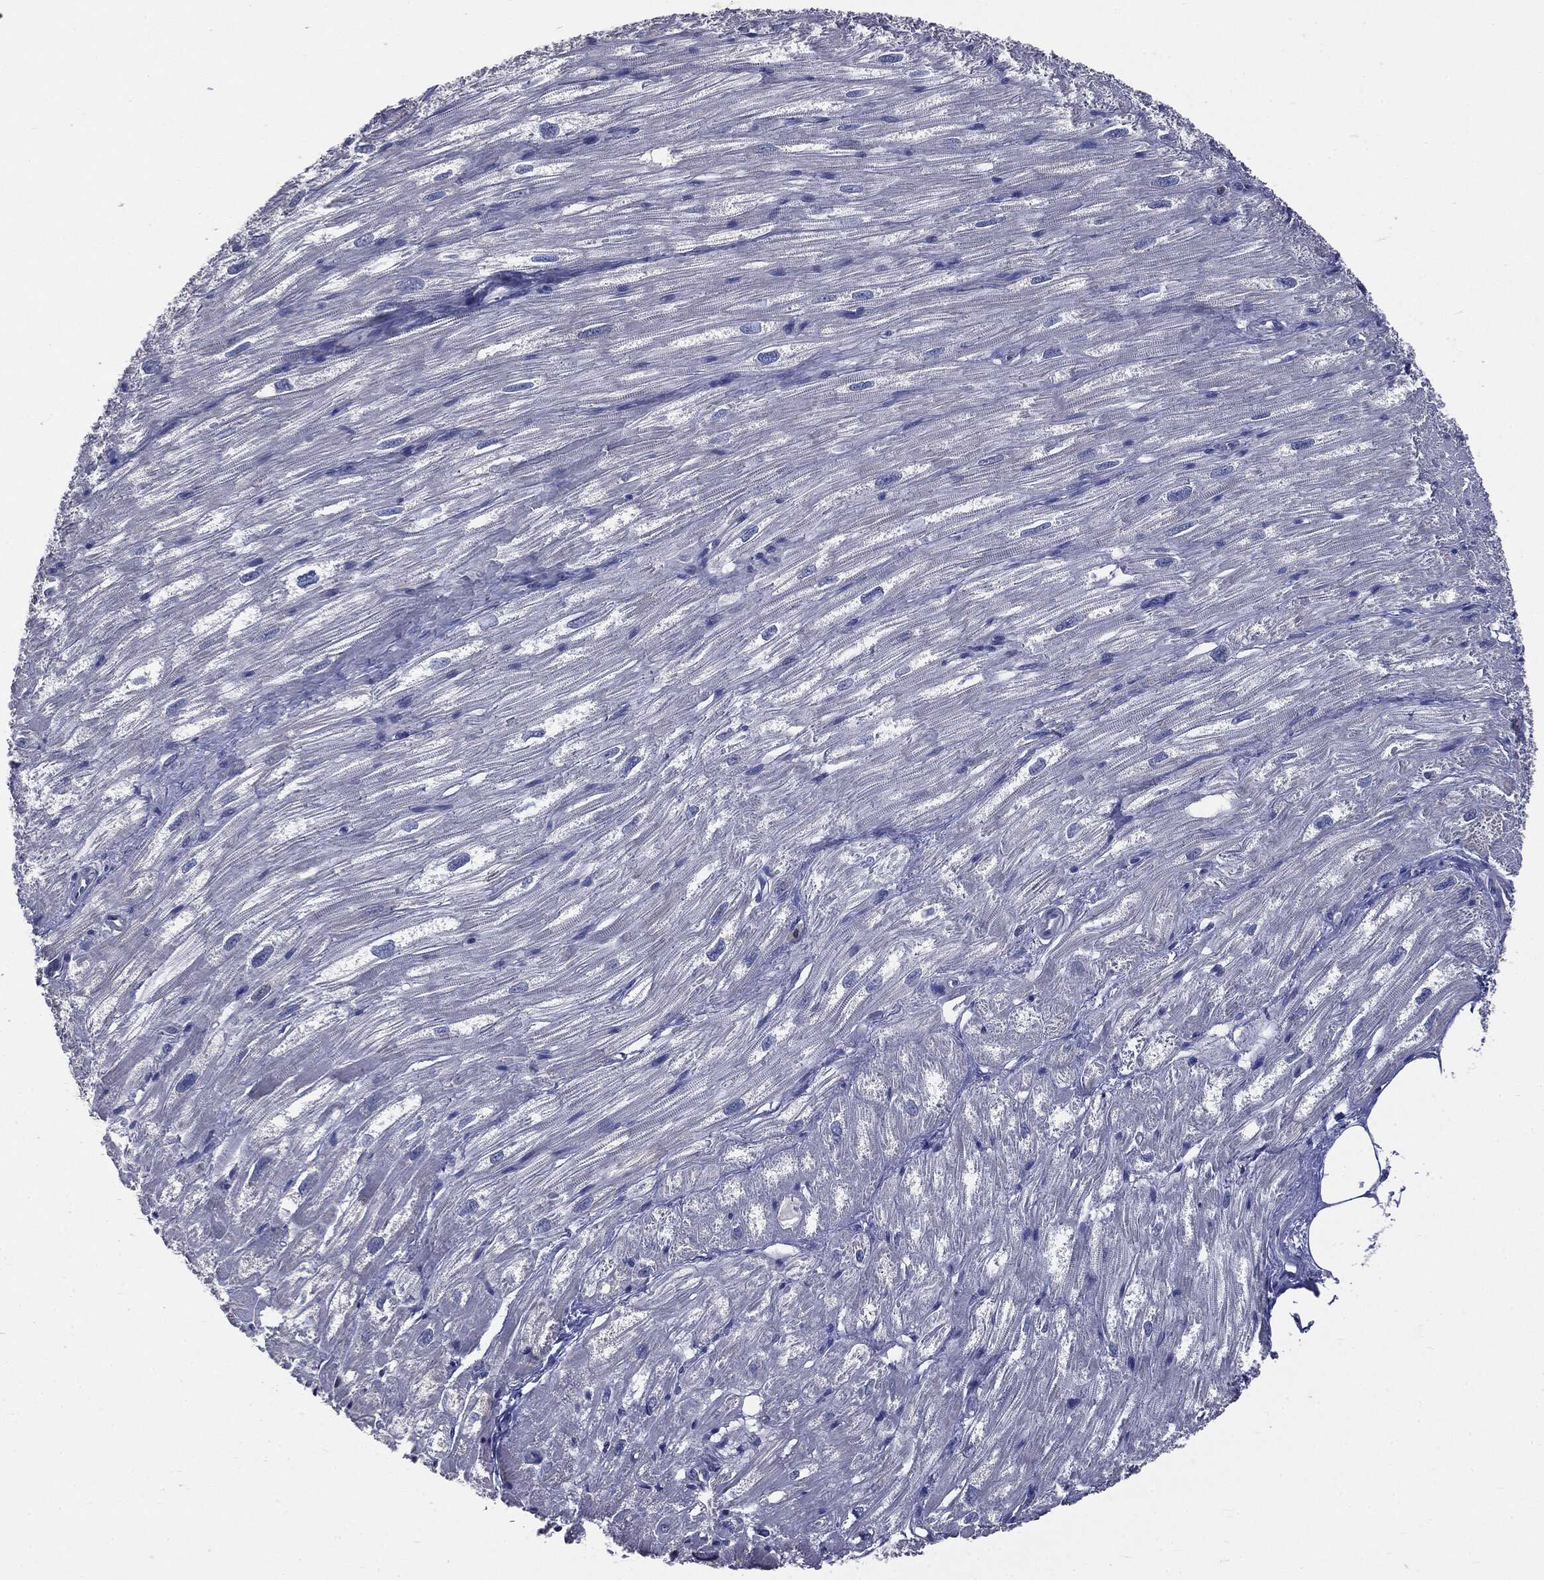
{"staining": {"intensity": "negative", "quantity": "none", "location": "none"}, "tissue": "heart muscle", "cell_type": "Cardiomyocytes", "image_type": "normal", "snomed": [{"axis": "morphology", "description": "Normal tissue, NOS"}, {"axis": "topography", "description": "Heart"}], "caption": "Cardiomyocytes show no significant protein positivity in benign heart muscle. (Immunohistochemistry, brightfield microscopy, high magnification).", "gene": "PTGS2", "patient": {"sex": "male", "age": 62}}